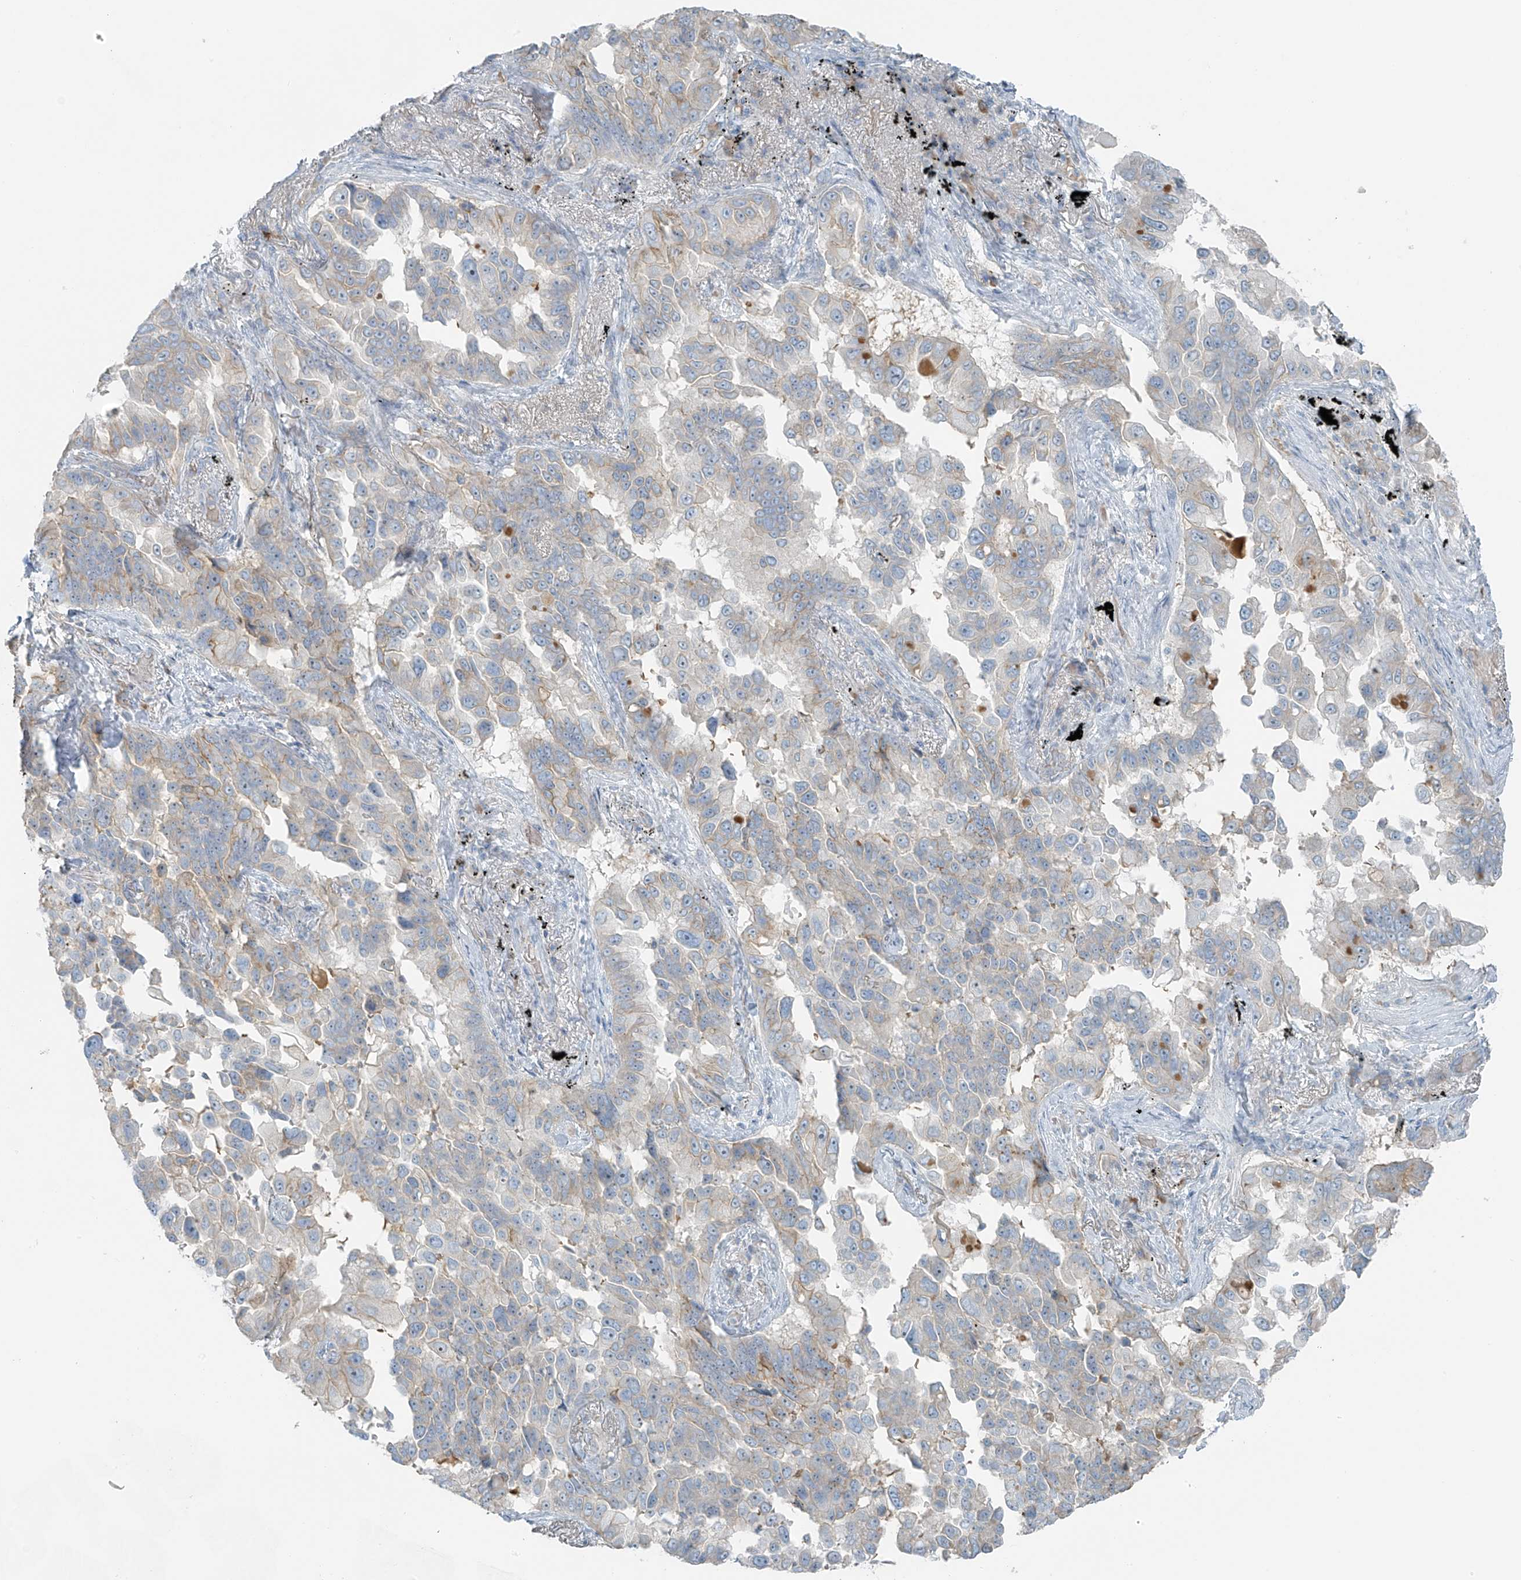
{"staining": {"intensity": "moderate", "quantity": "<25%", "location": "cytoplasmic/membranous"}, "tissue": "lung cancer", "cell_type": "Tumor cells", "image_type": "cancer", "snomed": [{"axis": "morphology", "description": "Adenocarcinoma, NOS"}, {"axis": "topography", "description": "Lung"}], "caption": "Immunohistochemical staining of lung cancer shows moderate cytoplasmic/membranous protein expression in approximately <25% of tumor cells.", "gene": "FAM131C", "patient": {"sex": "female", "age": 67}}